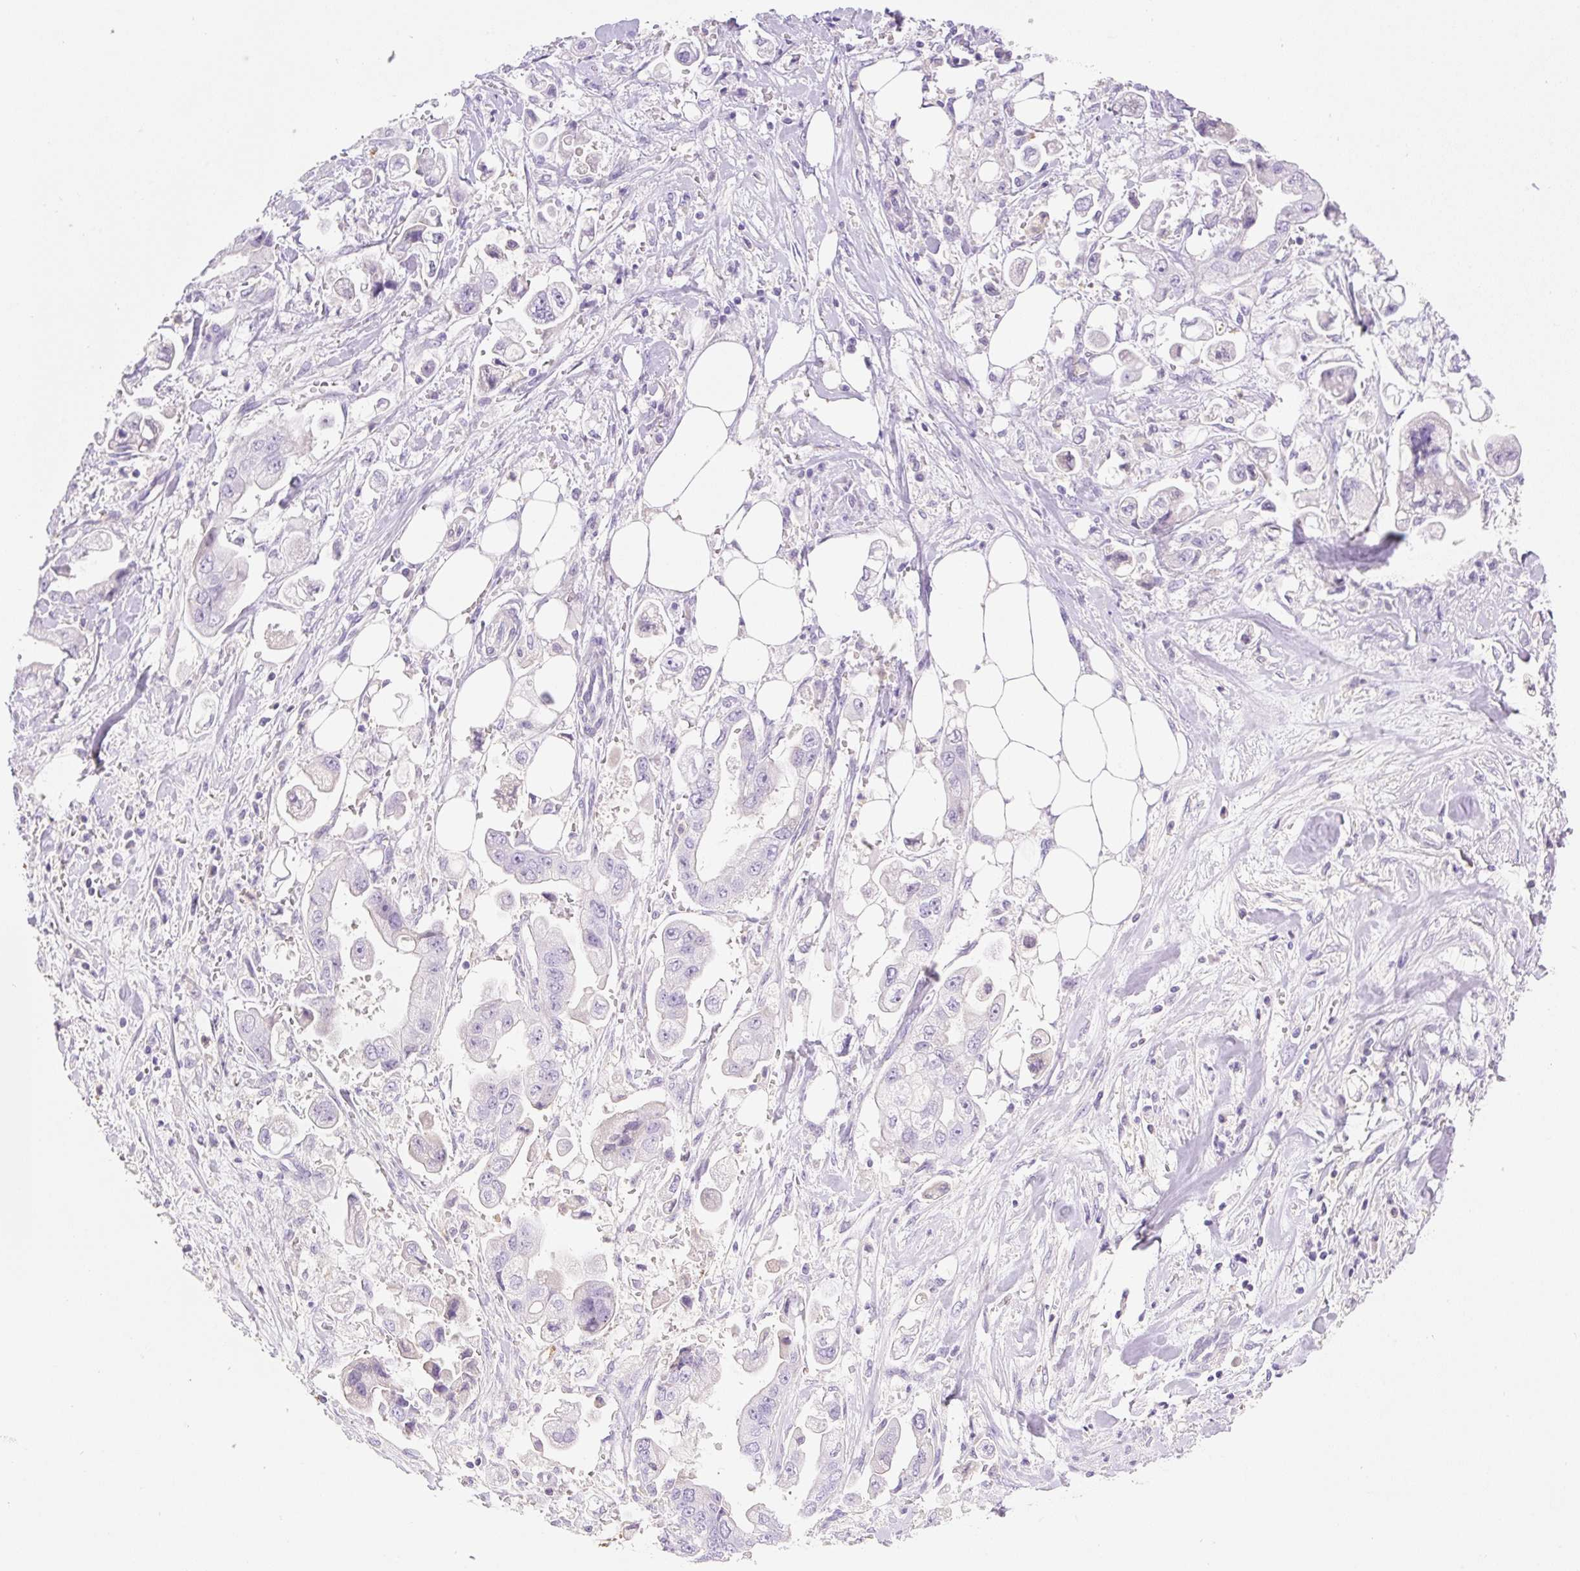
{"staining": {"intensity": "negative", "quantity": "none", "location": "none"}, "tissue": "stomach cancer", "cell_type": "Tumor cells", "image_type": "cancer", "snomed": [{"axis": "morphology", "description": "Adenocarcinoma, NOS"}, {"axis": "topography", "description": "Stomach"}], "caption": "DAB (3,3'-diaminobenzidine) immunohistochemical staining of human stomach cancer reveals no significant positivity in tumor cells.", "gene": "TDRD15", "patient": {"sex": "male", "age": 62}}